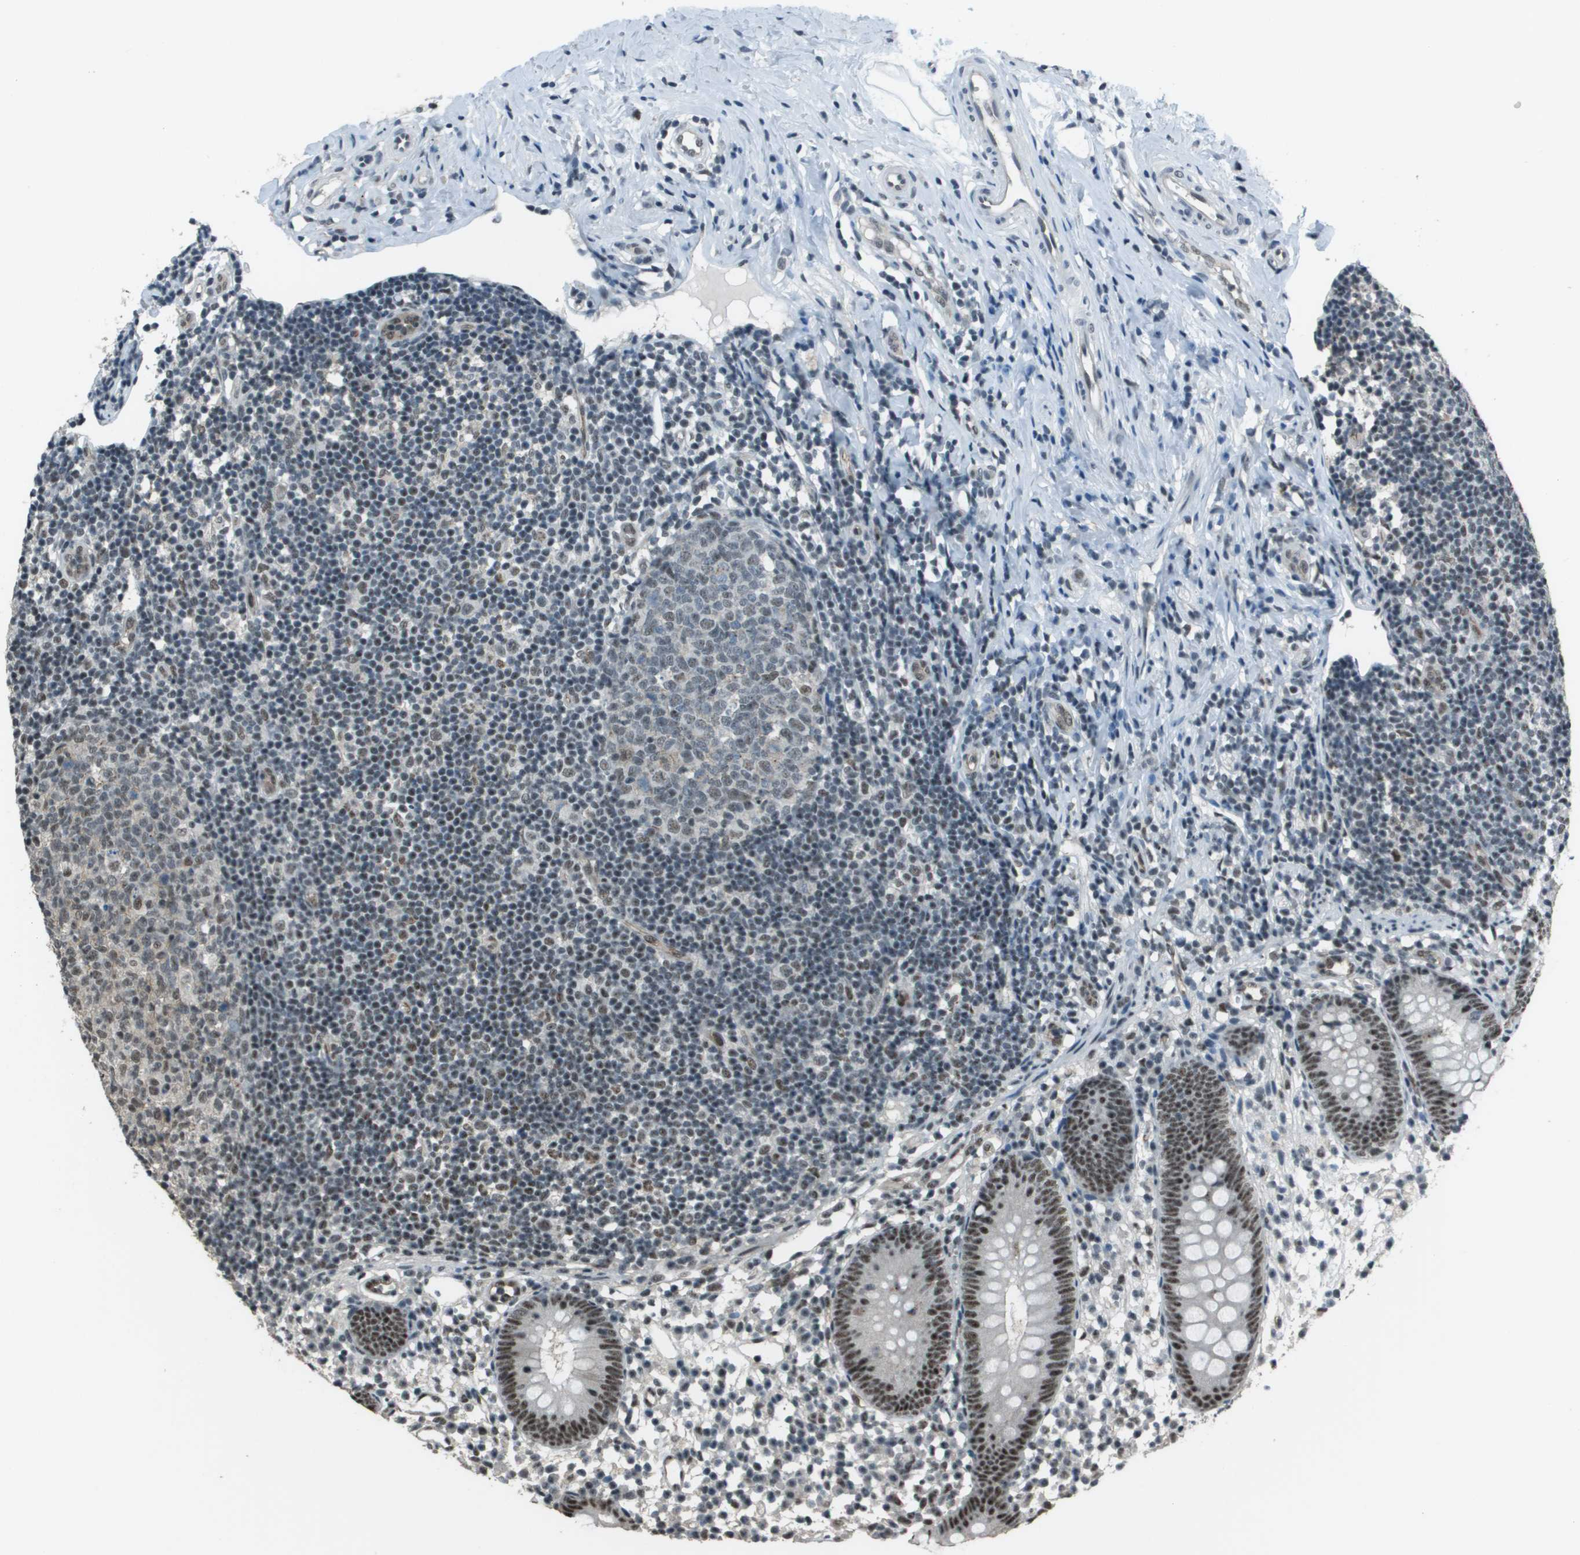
{"staining": {"intensity": "weak", "quantity": ">75%", "location": "nuclear"}, "tissue": "appendix", "cell_type": "Glandular cells", "image_type": "normal", "snomed": [{"axis": "morphology", "description": "Normal tissue, NOS"}, {"axis": "topography", "description": "Appendix"}], "caption": "This is a histology image of immunohistochemistry (IHC) staining of normal appendix, which shows weak positivity in the nuclear of glandular cells.", "gene": "DEPDC1", "patient": {"sex": "female", "age": 20}}